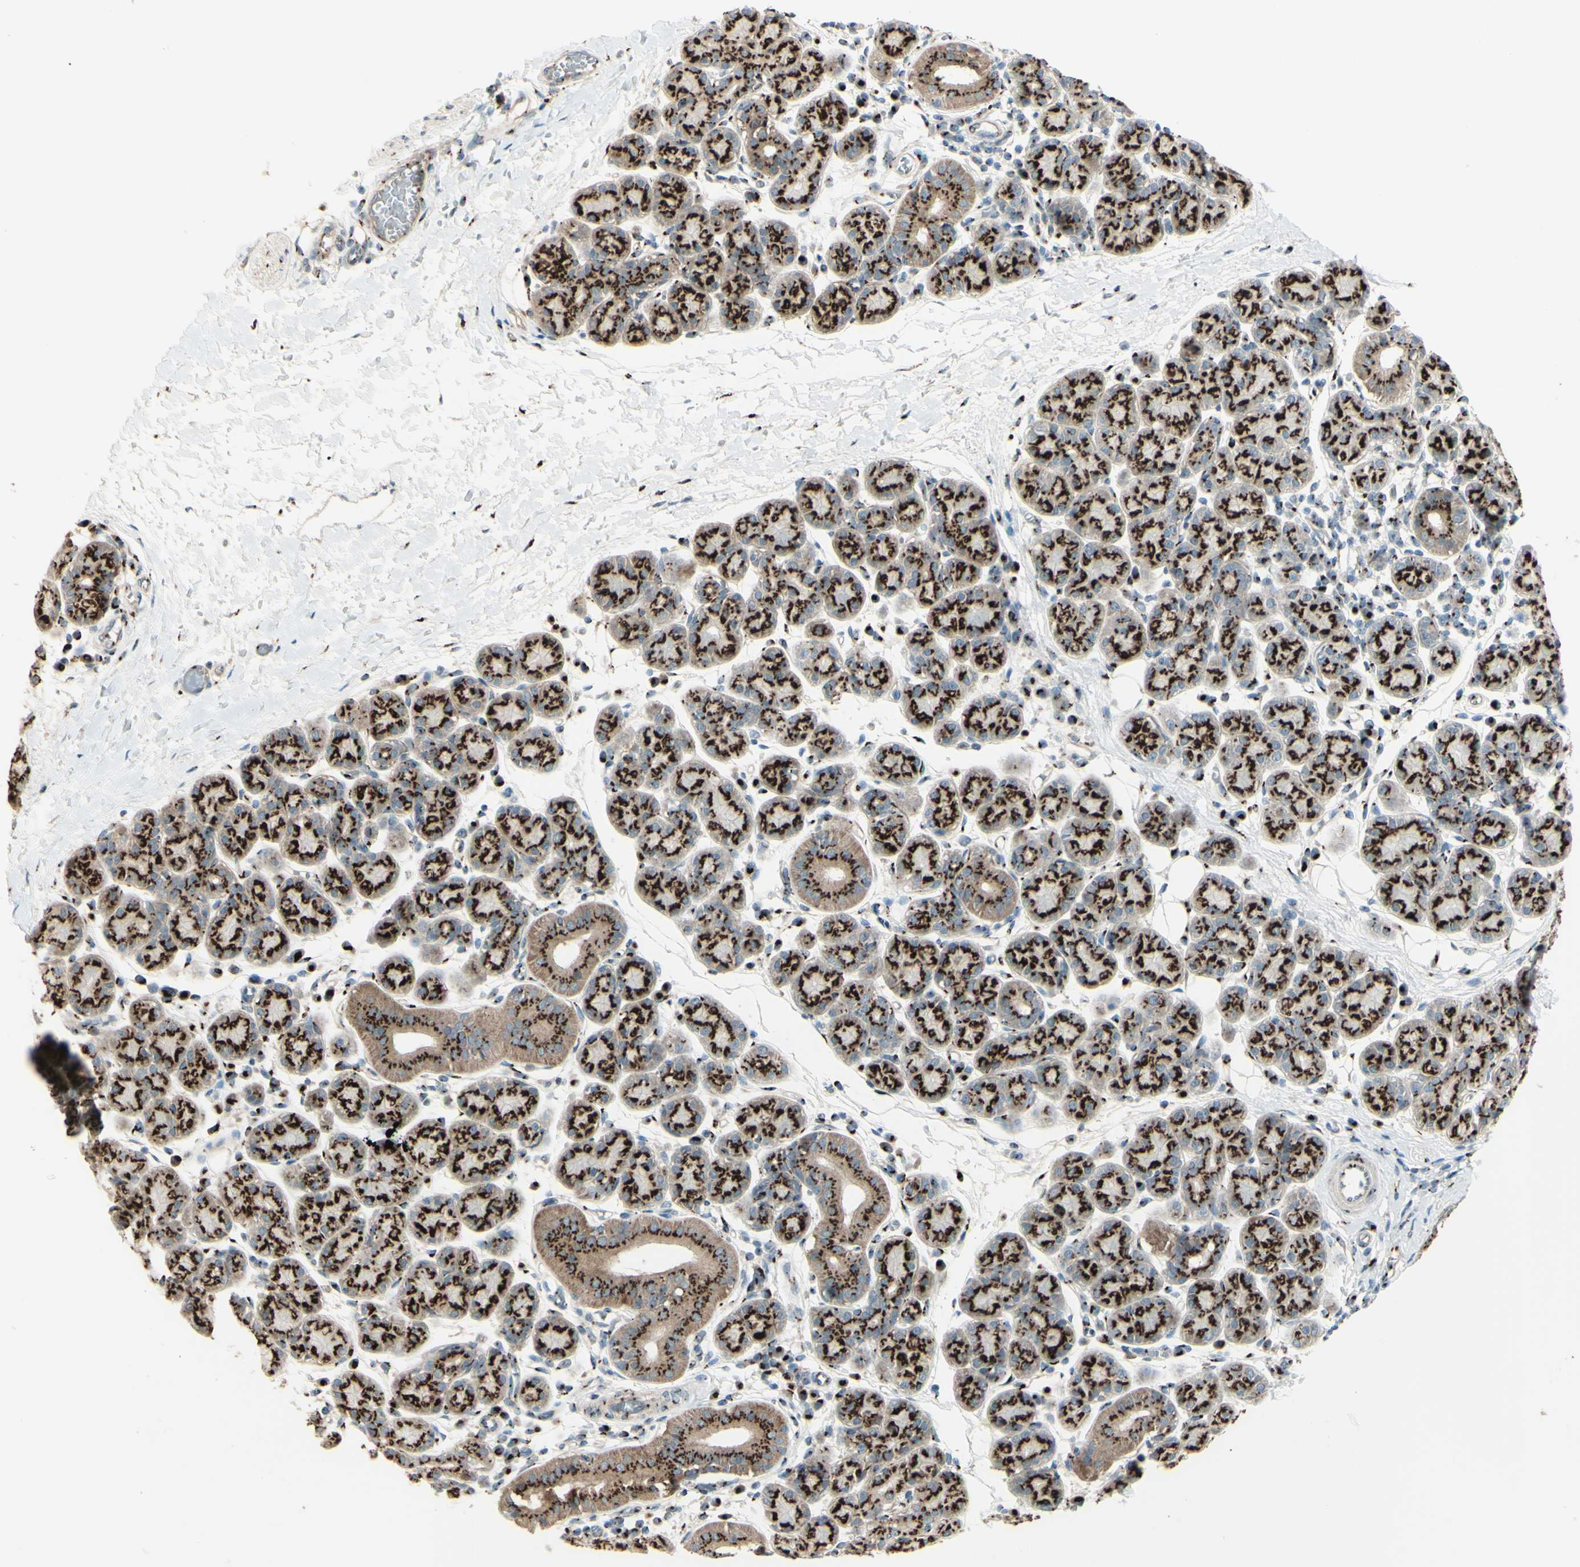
{"staining": {"intensity": "strong", "quantity": ">75%", "location": "cytoplasmic/membranous"}, "tissue": "salivary gland", "cell_type": "Glandular cells", "image_type": "normal", "snomed": [{"axis": "morphology", "description": "Normal tissue, NOS"}, {"axis": "morphology", "description": "Inflammation, NOS"}, {"axis": "topography", "description": "Lymph node"}, {"axis": "topography", "description": "Salivary gland"}], "caption": "Normal salivary gland exhibits strong cytoplasmic/membranous positivity in approximately >75% of glandular cells, visualized by immunohistochemistry. Immunohistochemistry (ihc) stains the protein in brown and the nuclei are stained blue.", "gene": "BPNT2", "patient": {"sex": "male", "age": 3}}